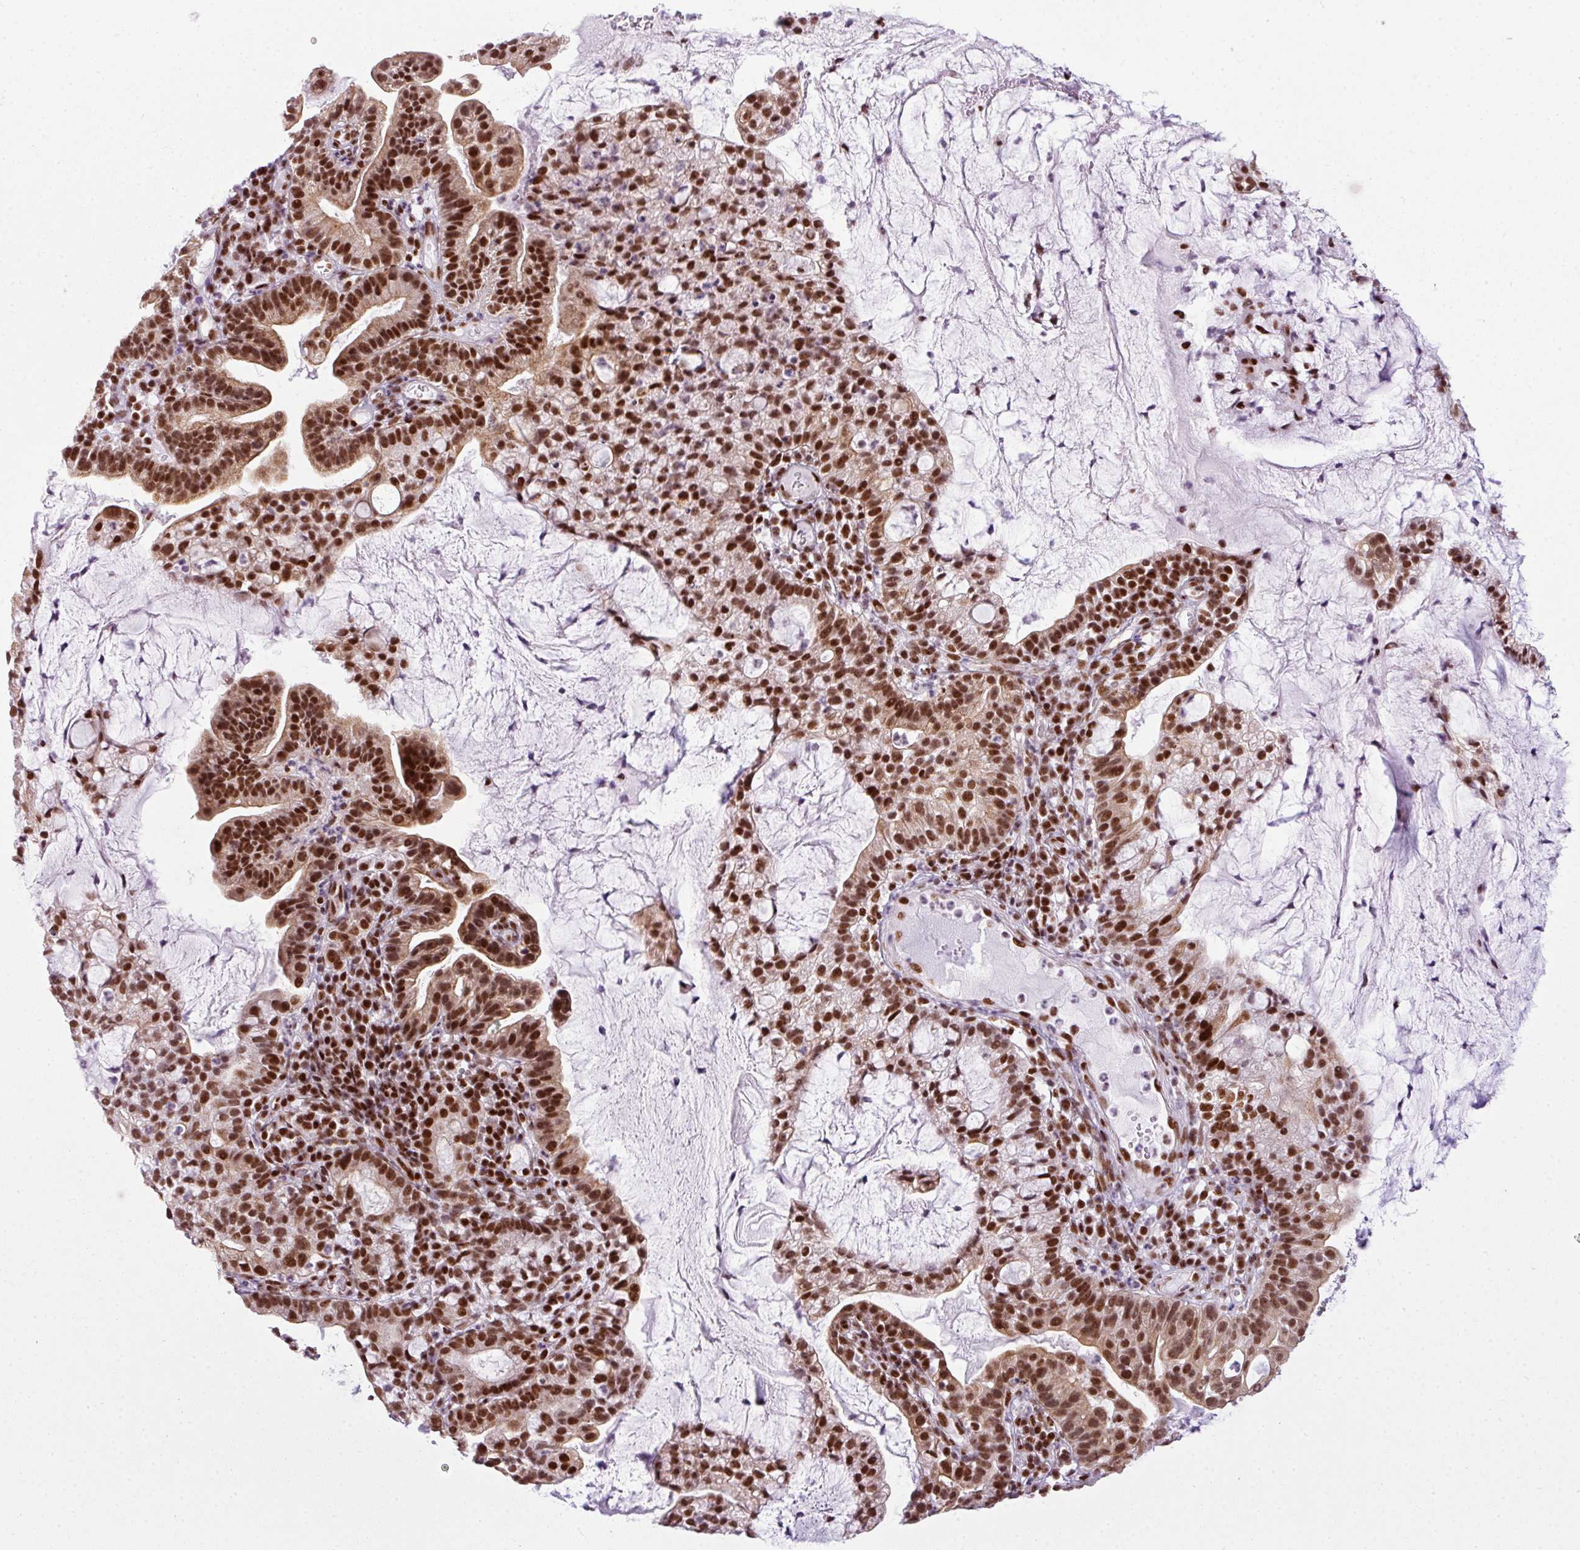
{"staining": {"intensity": "strong", "quantity": ">75%", "location": "nuclear"}, "tissue": "cervical cancer", "cell_type": "Tumor cells", "image_type": "cancer", "snomed": [{"axis": "morphology", "description": "Adenocarcinoma, NOS"}, {"axis": "topography", "description": "Cervix"}], "caption": "Tumor cells exhibit strong nuclear expression in approximately >75% of cells in cervical cancer.", "gene": "ARL6IP4", "patient": {"sex": "female", "age": 41}}